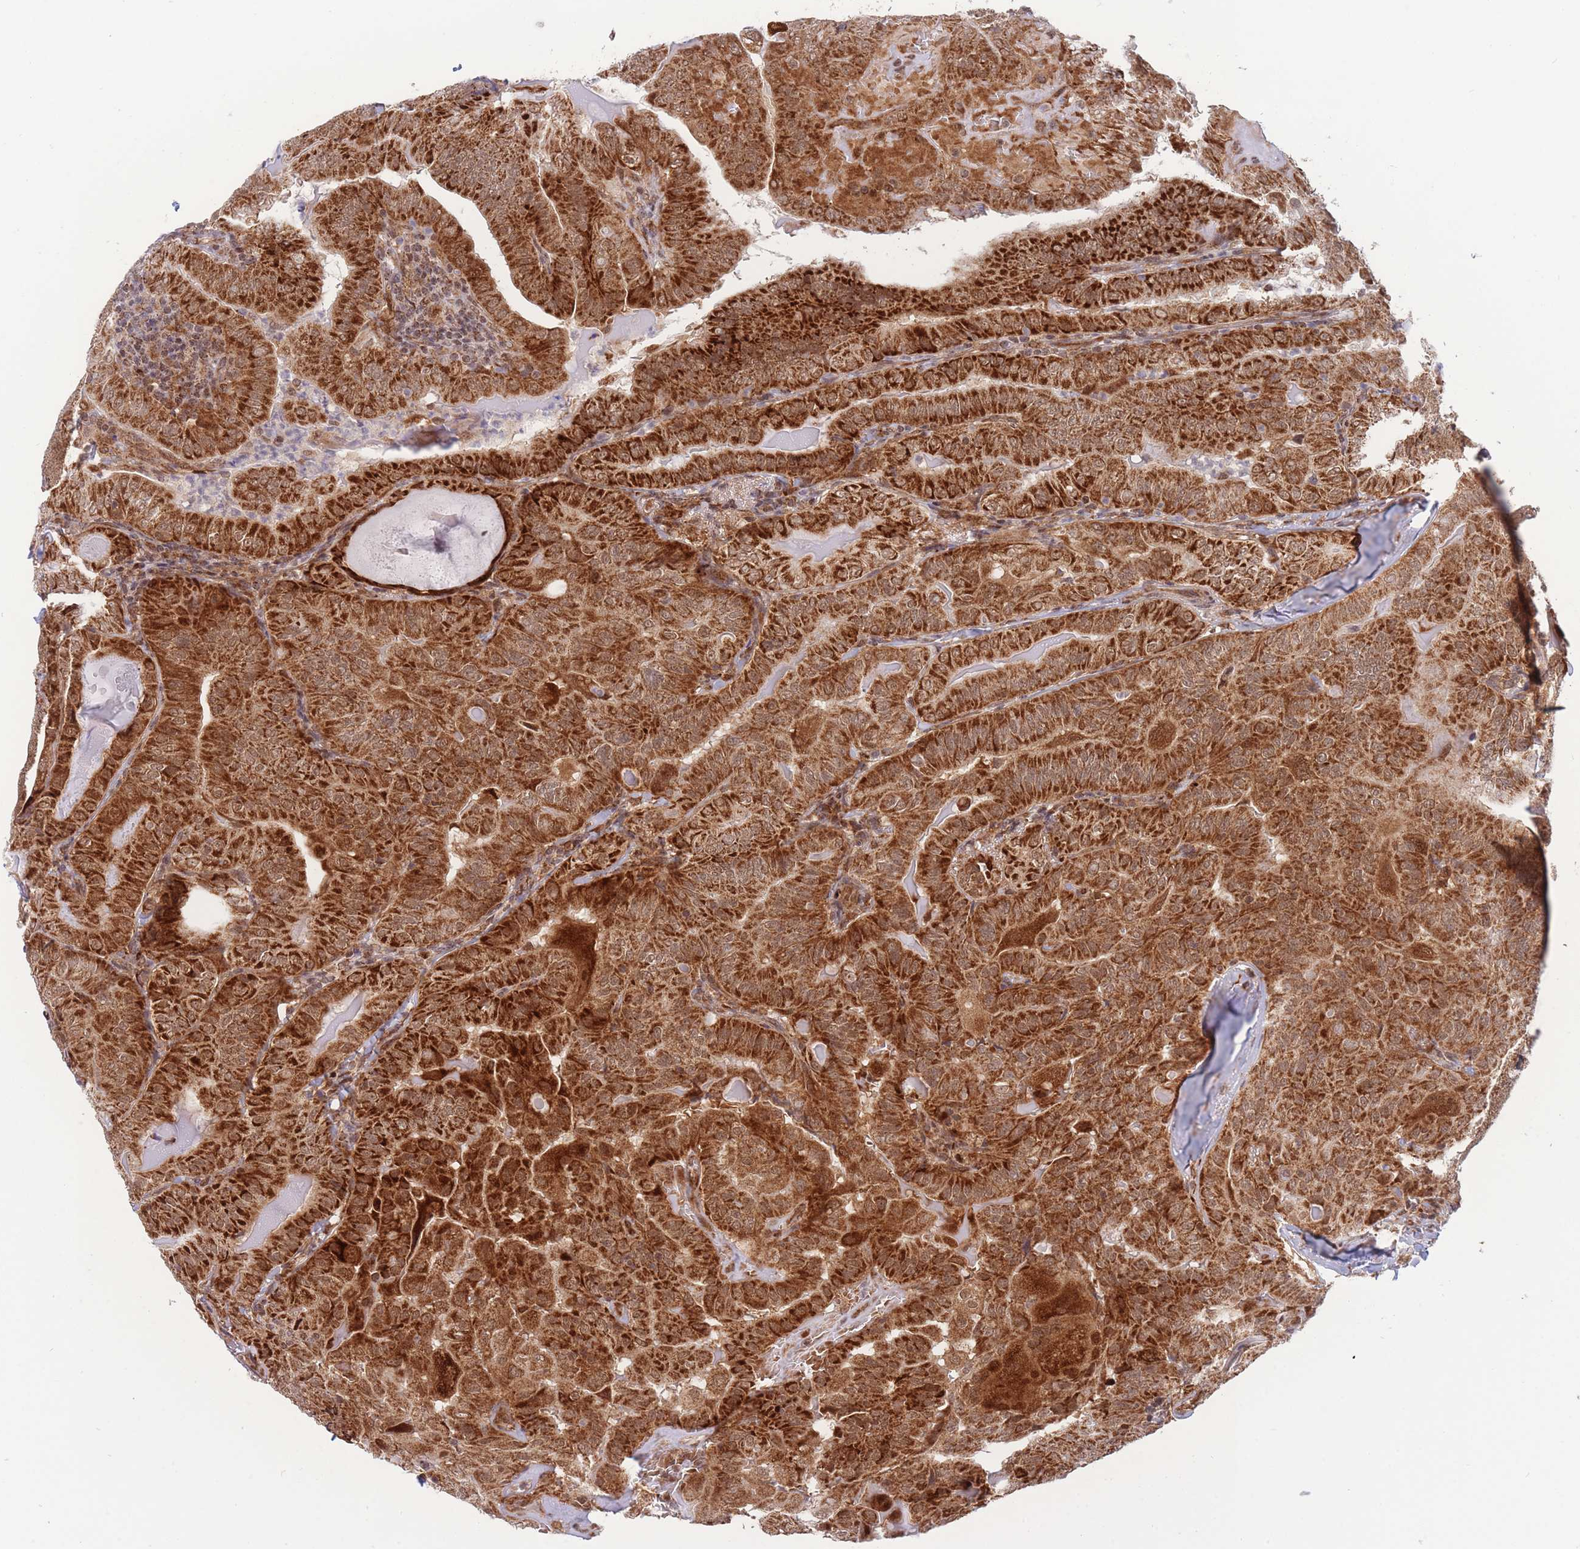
{"staining": {"intensity": "strong", "quantity": ">75%", "location": "cytoplasmic/membranous"}, "tissue": "thyroid cancer", "cell_type": "Tumor cells", "image_type": "cancer", "snomed": [{"axis": "morphology", "description": "Papillary adenocarcinoma, NOS"}, {"axis": "topography", "description": "Thyroid gland"}], "caption": "Strong cytoplasmic/membranous staining is appreciated in approximately >75% of tumor cells in thyroid cancer. Using DAB (3,3'-diaminobenzidine) (brown) and hematoxylin (blue) stains, captured at high magnification using brightfield microscopy.", "gene": "BOD1L1", "patient": {"sex": "female", "age": 68}}